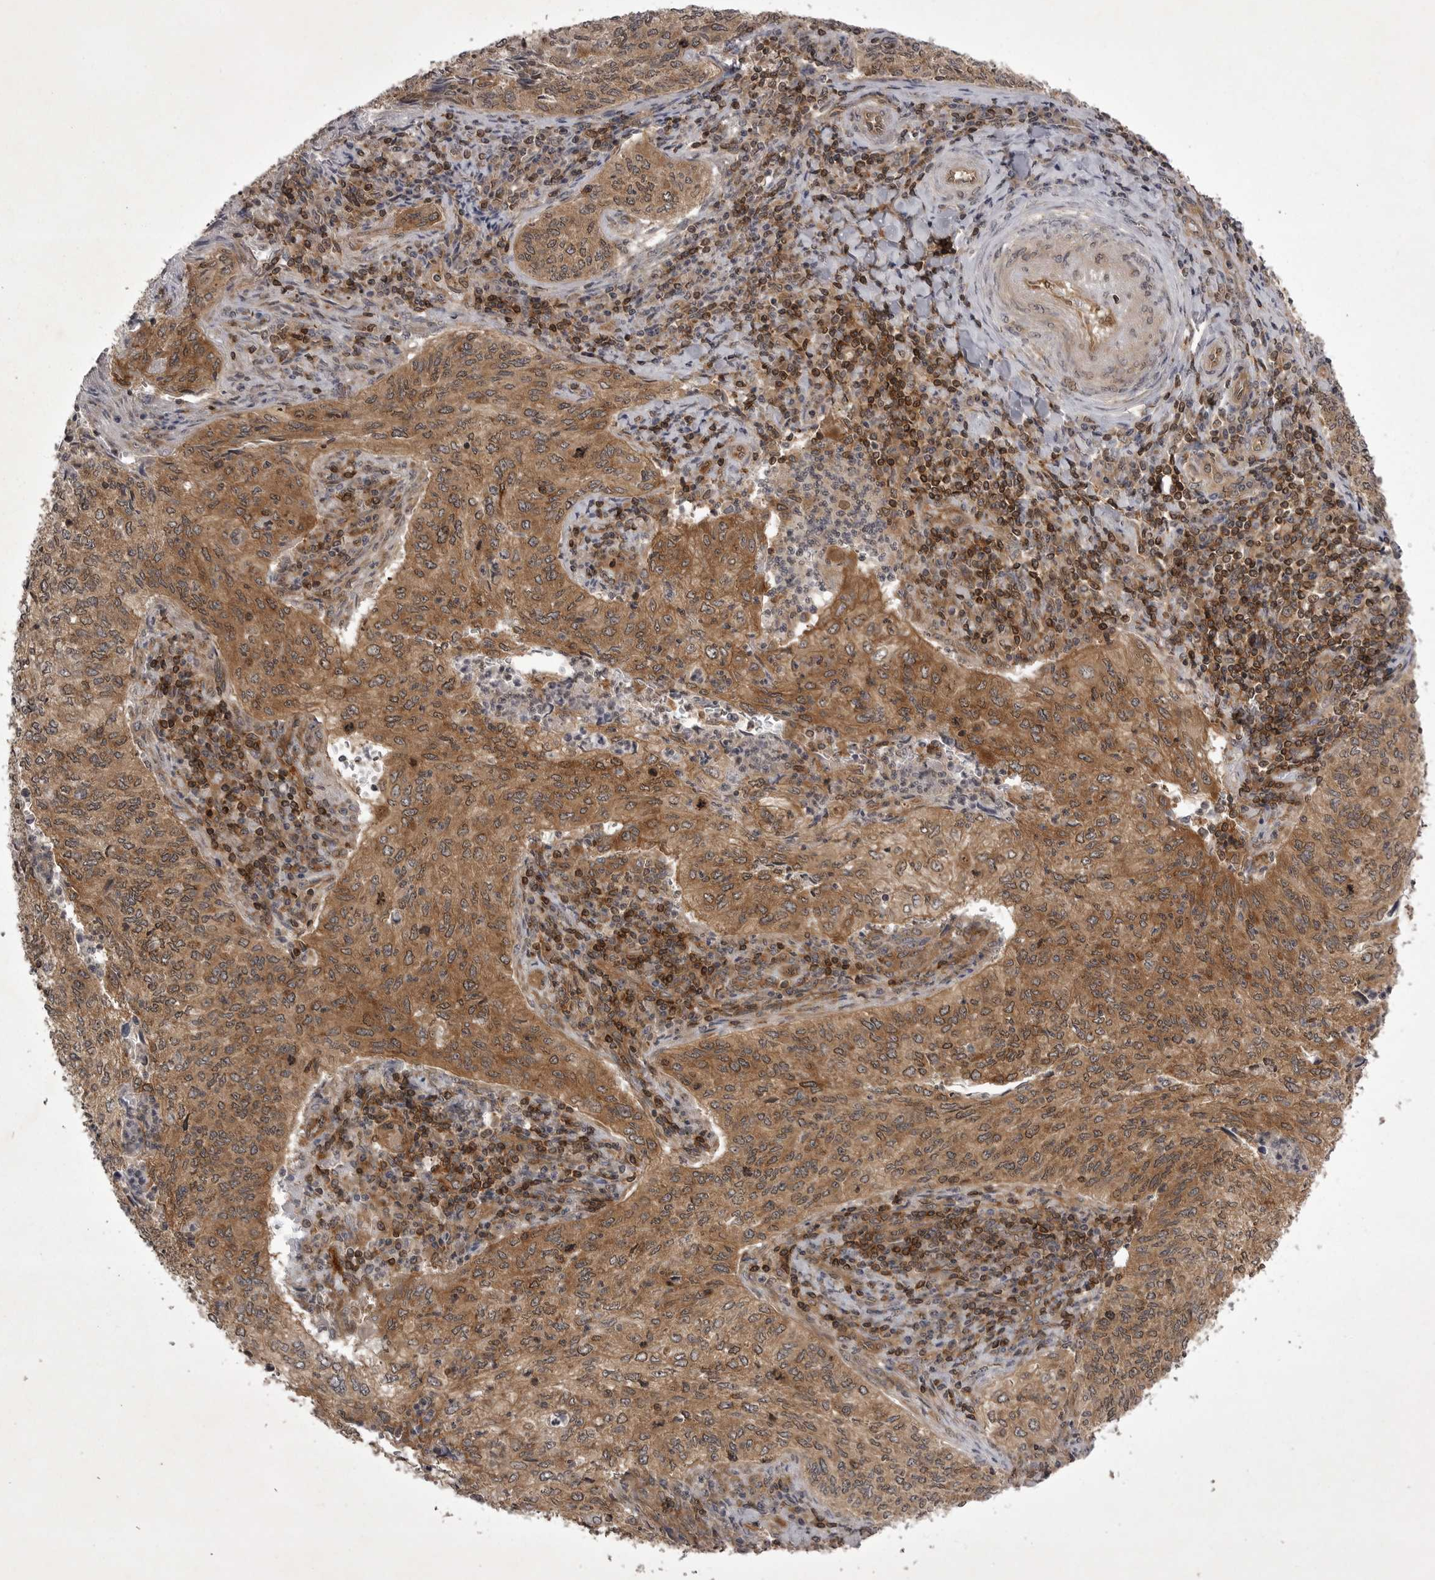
{"staining": {"intensity": "moderate", "quantity": ">75%", "location": "cytoplasmic/membranous"}, "tissue": "cervical cancer", "cell_type": "Tumor cells", "image_type": "cancer", "snomed": [{"axis": "morphology", "description": "Squamous cell carcinoma, NOS"}, {"axis": "topography", "description": "Cervix"}], "caption": "Immunohistochemical staining of human cervical cancer (squamous cell carcinoma) displays medium levels of moderate cytoplasmic/membranous protein positivity in approximately >75% of tumor cells.", "gene": "STK24", "patient": {"sex": "female", "age": 30}}